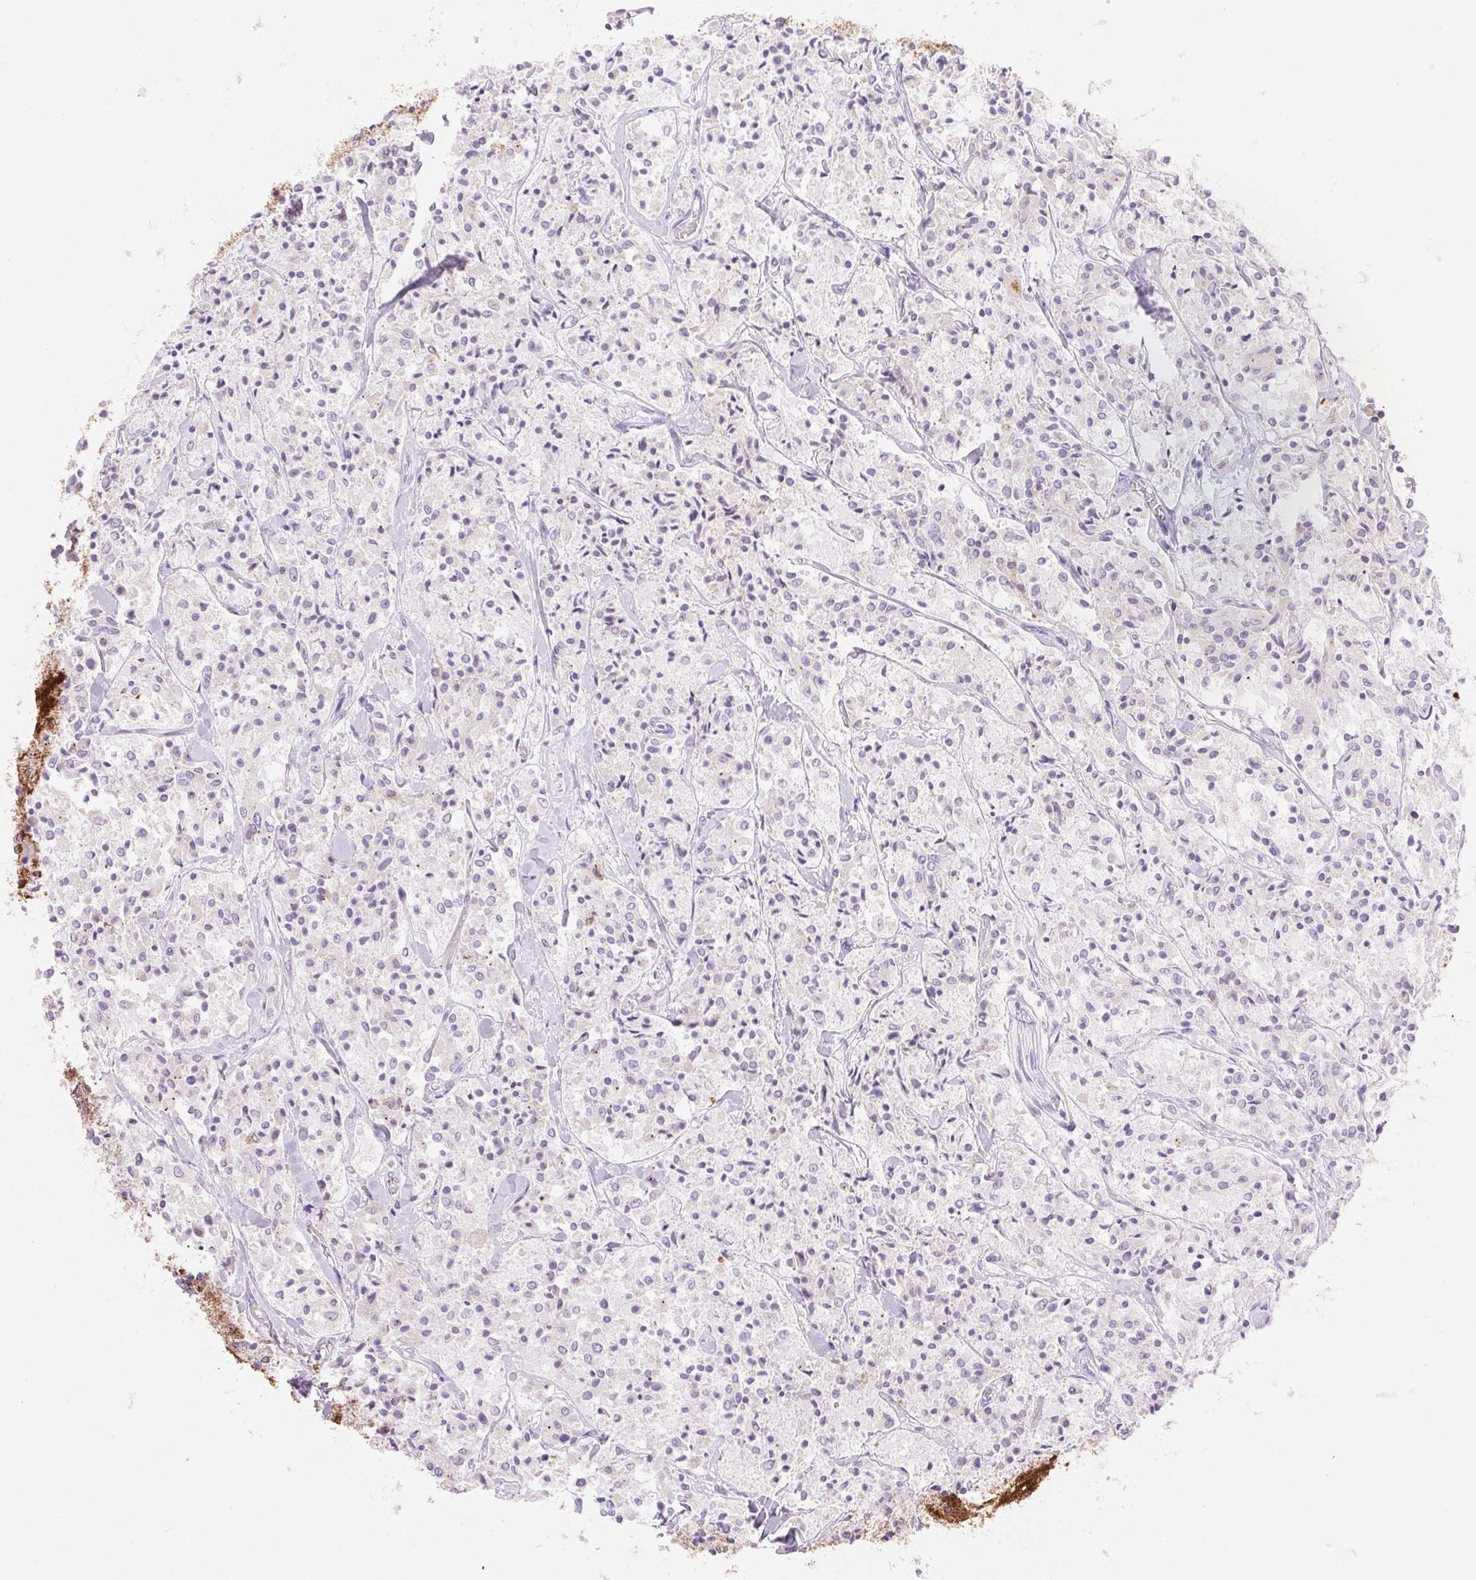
{"staining": {"intensity": "strong", "quantity": "25%-75%", "location": "cytoplasmic/membranous"}, "tissue": "carcinoid", "cell_type": "Tumor cells", "image_type": "cancer", "snomed": [{"axis": "morphology", "description": "Carcinoid, malignant, NOS"}, {"axis": "topography", "description": "Lung"}], "caption": "Immunohistochemical staining of carcinoid demonstrates high levels of strong cytoplasmic/membranous protein expression in about 25%-75% of tumor cells.", "gene": "FGA", "patient": {"sex": "male", "age": 71}}